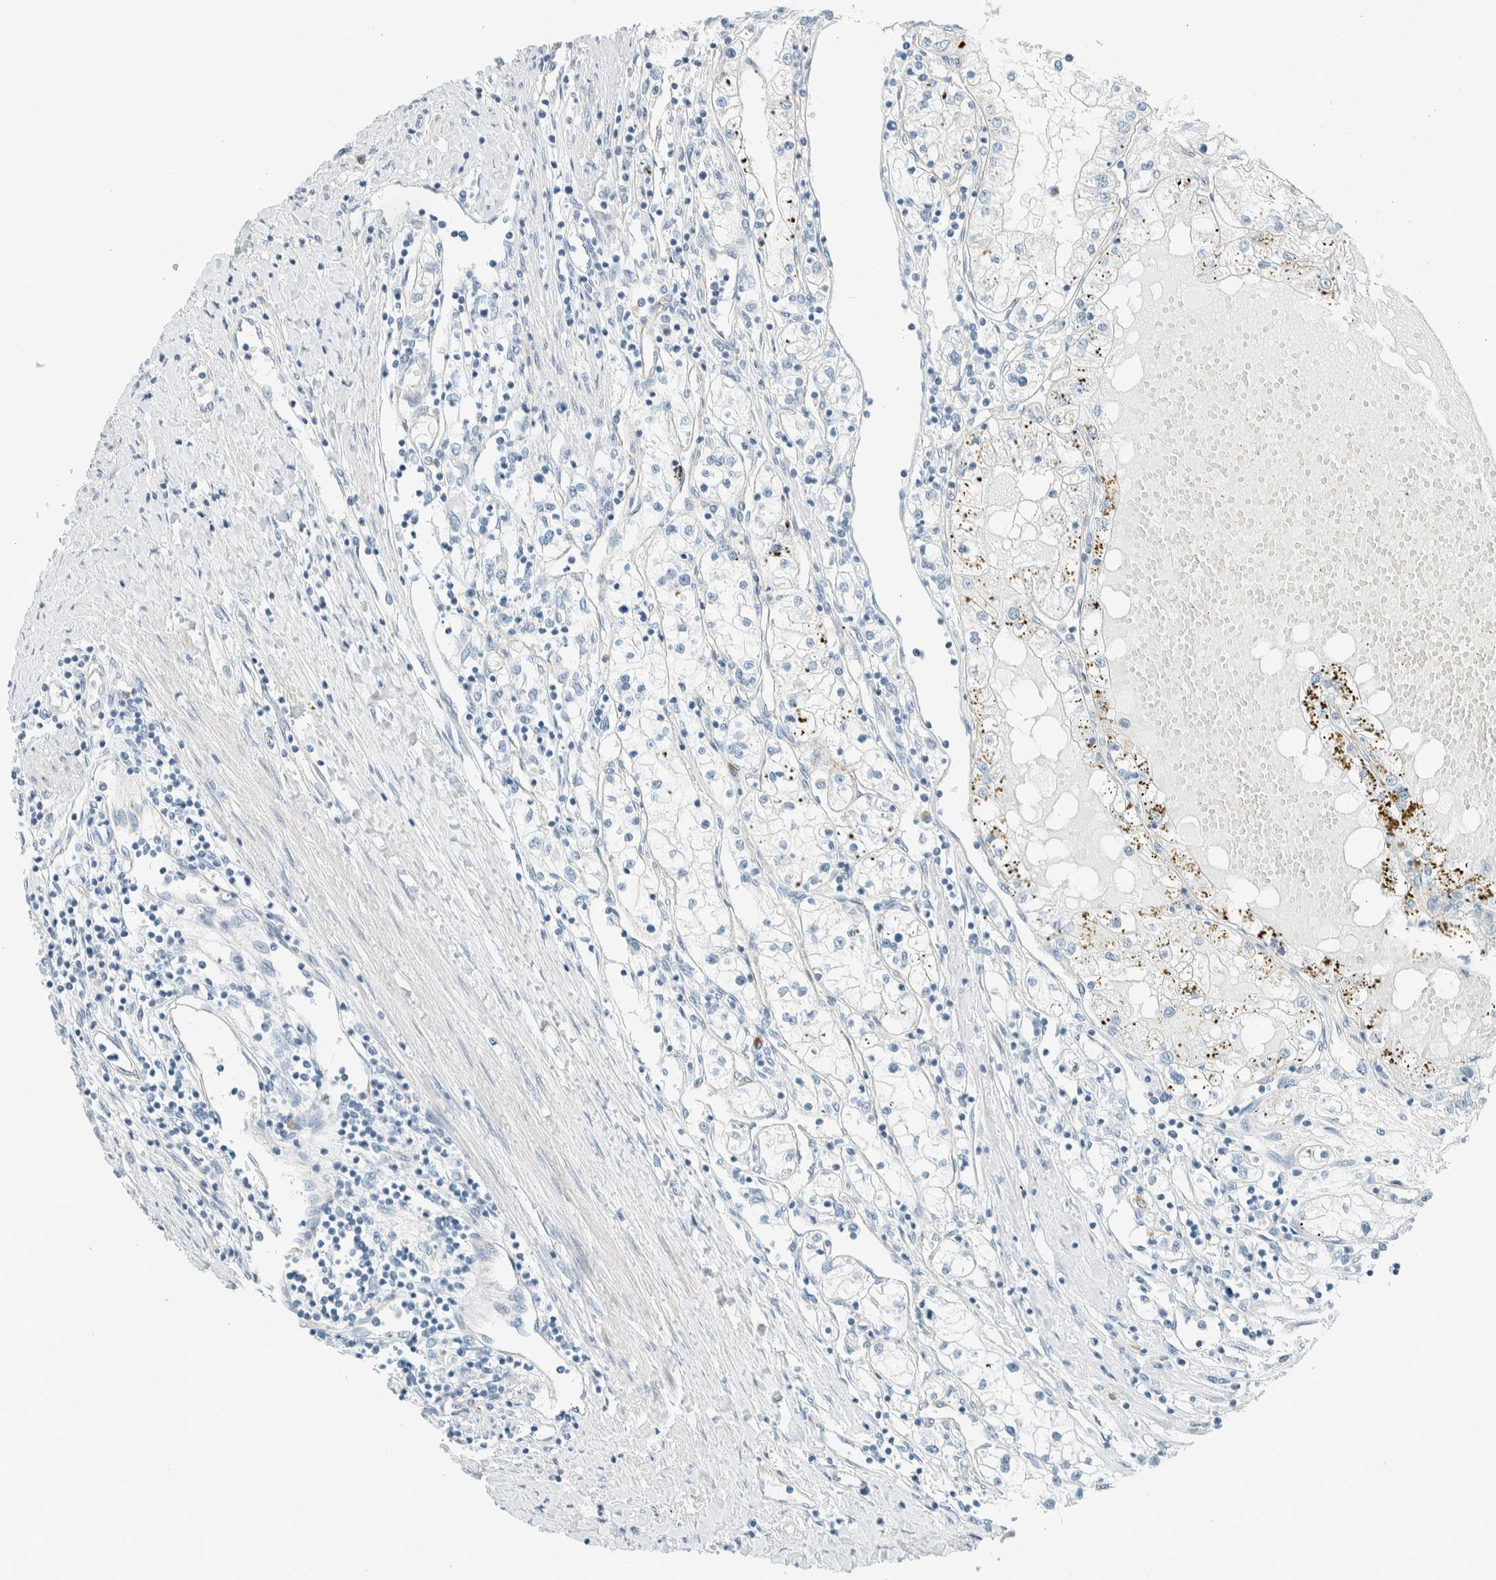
{"staining": {"intensity": "negative", "quantity": "none", "location": "none"}, "tissue": "renal cancer", "cell_type": "Tumor cells", "image_type": "cancer", "snomed": [{"axis": "morphology", "description": "Adenocarcinoma, NOS"}, {"axis": "topography", "description": "Kidney"}], "caption": "Adenocarcinoma (renal) stained for a protein using IHC demonstrates no positivity tumor cells.", "gene": "SLFN12", "patient": {"sex": "male", "age": 68}}